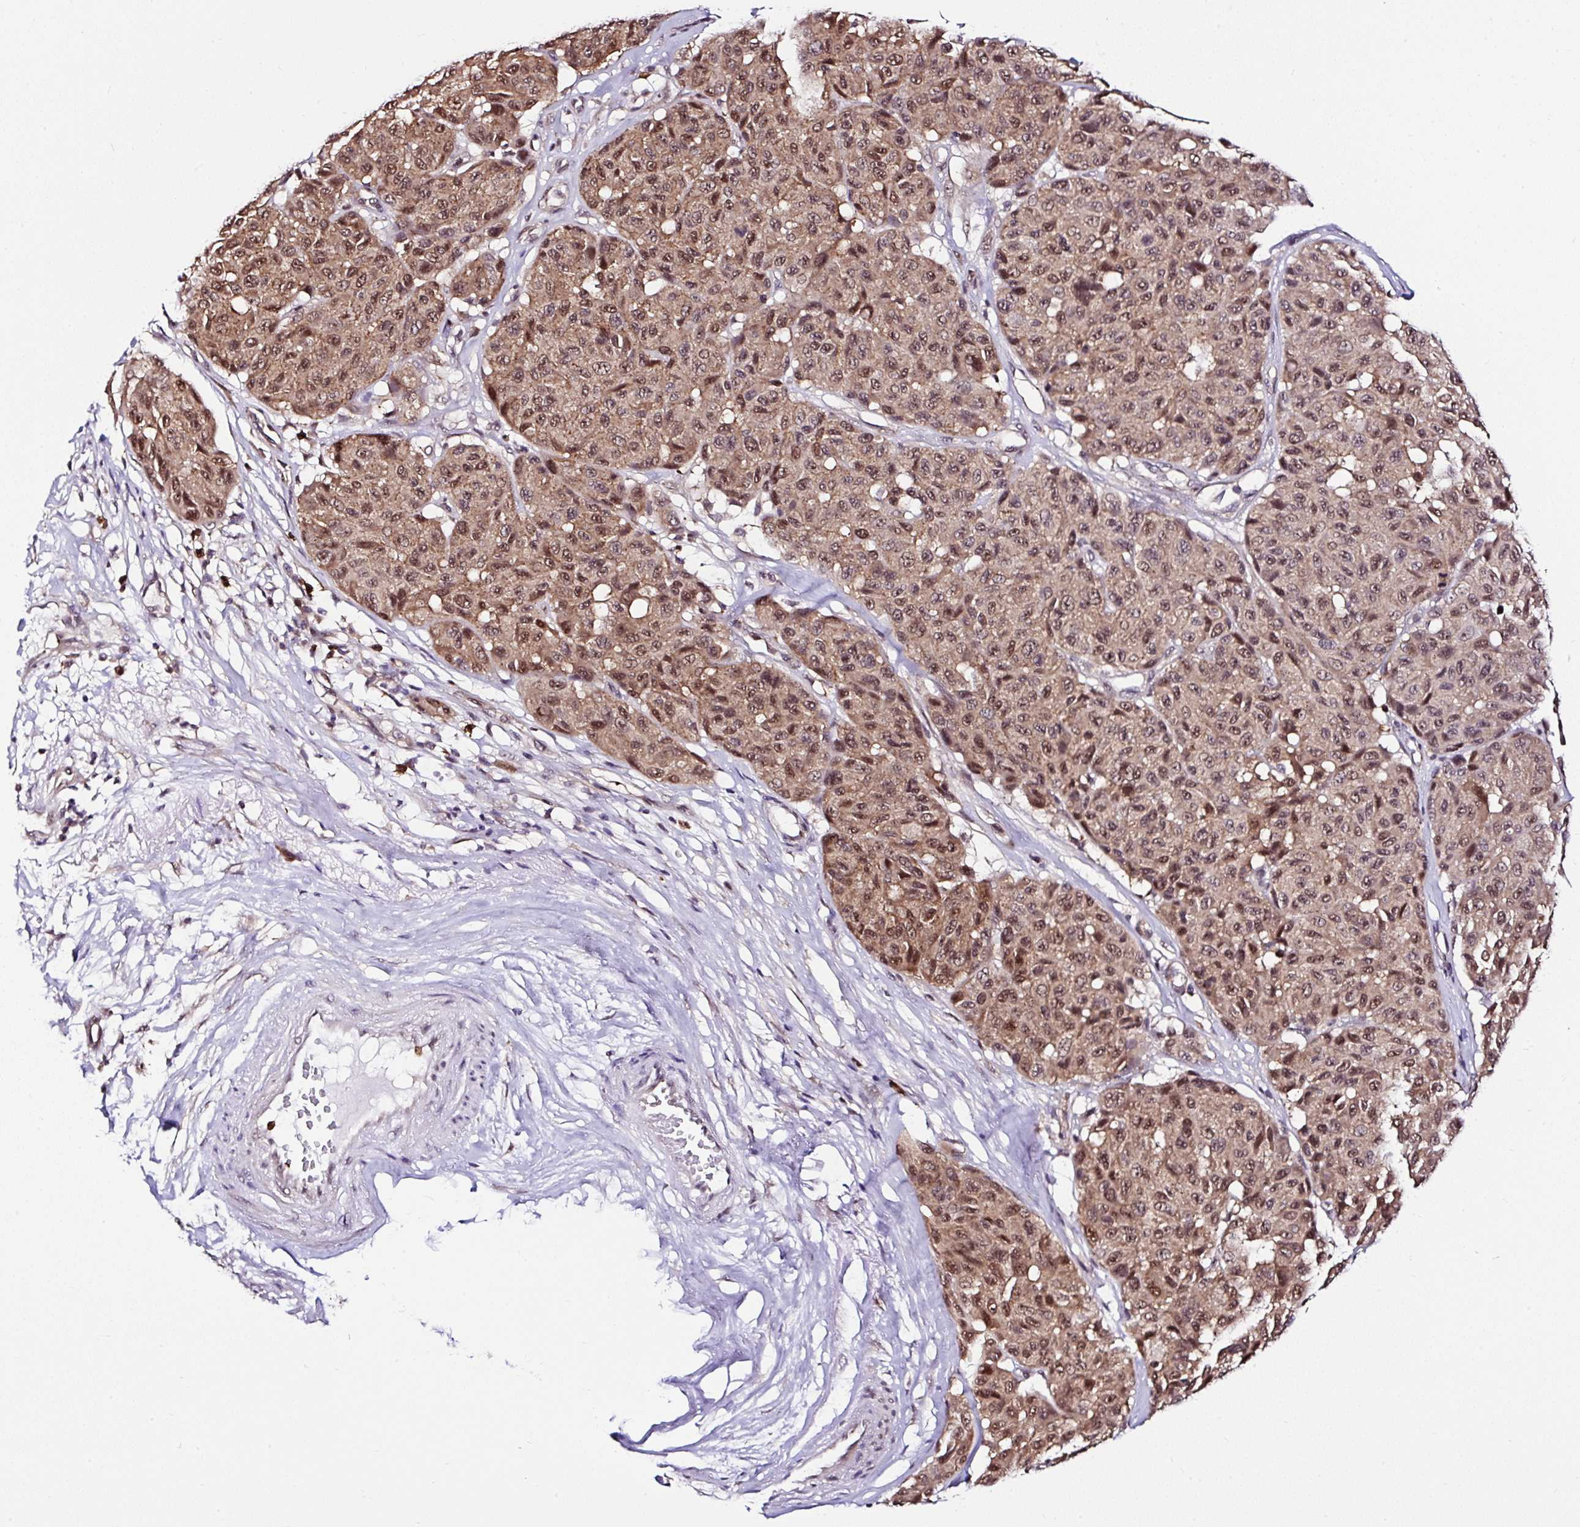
{"staining": {"intensity": "moderate", "quantity": ">75%", "location": "cytoplasmic/membranous,nuclear"}, "tissue": "melanoma", "cell_type": "Tumor cells", "image_type": "cancer", "snomed": [{"axis": "morphology", "description": "Malignant melanoma, NOS"}, {"axis": "topography", "description": "Skin"}], "caption": "Tumor cells demonstrate medium levels of moderate cytoplasmic/membranous and nuclear staining in about >75% of cells in human malignant melanoma. Immunohistochemistry stains the protein of interest in brown and the nuclei are stained blue.", "gene": "PIN4", "patient": {"sex": "female", "age": 66}}